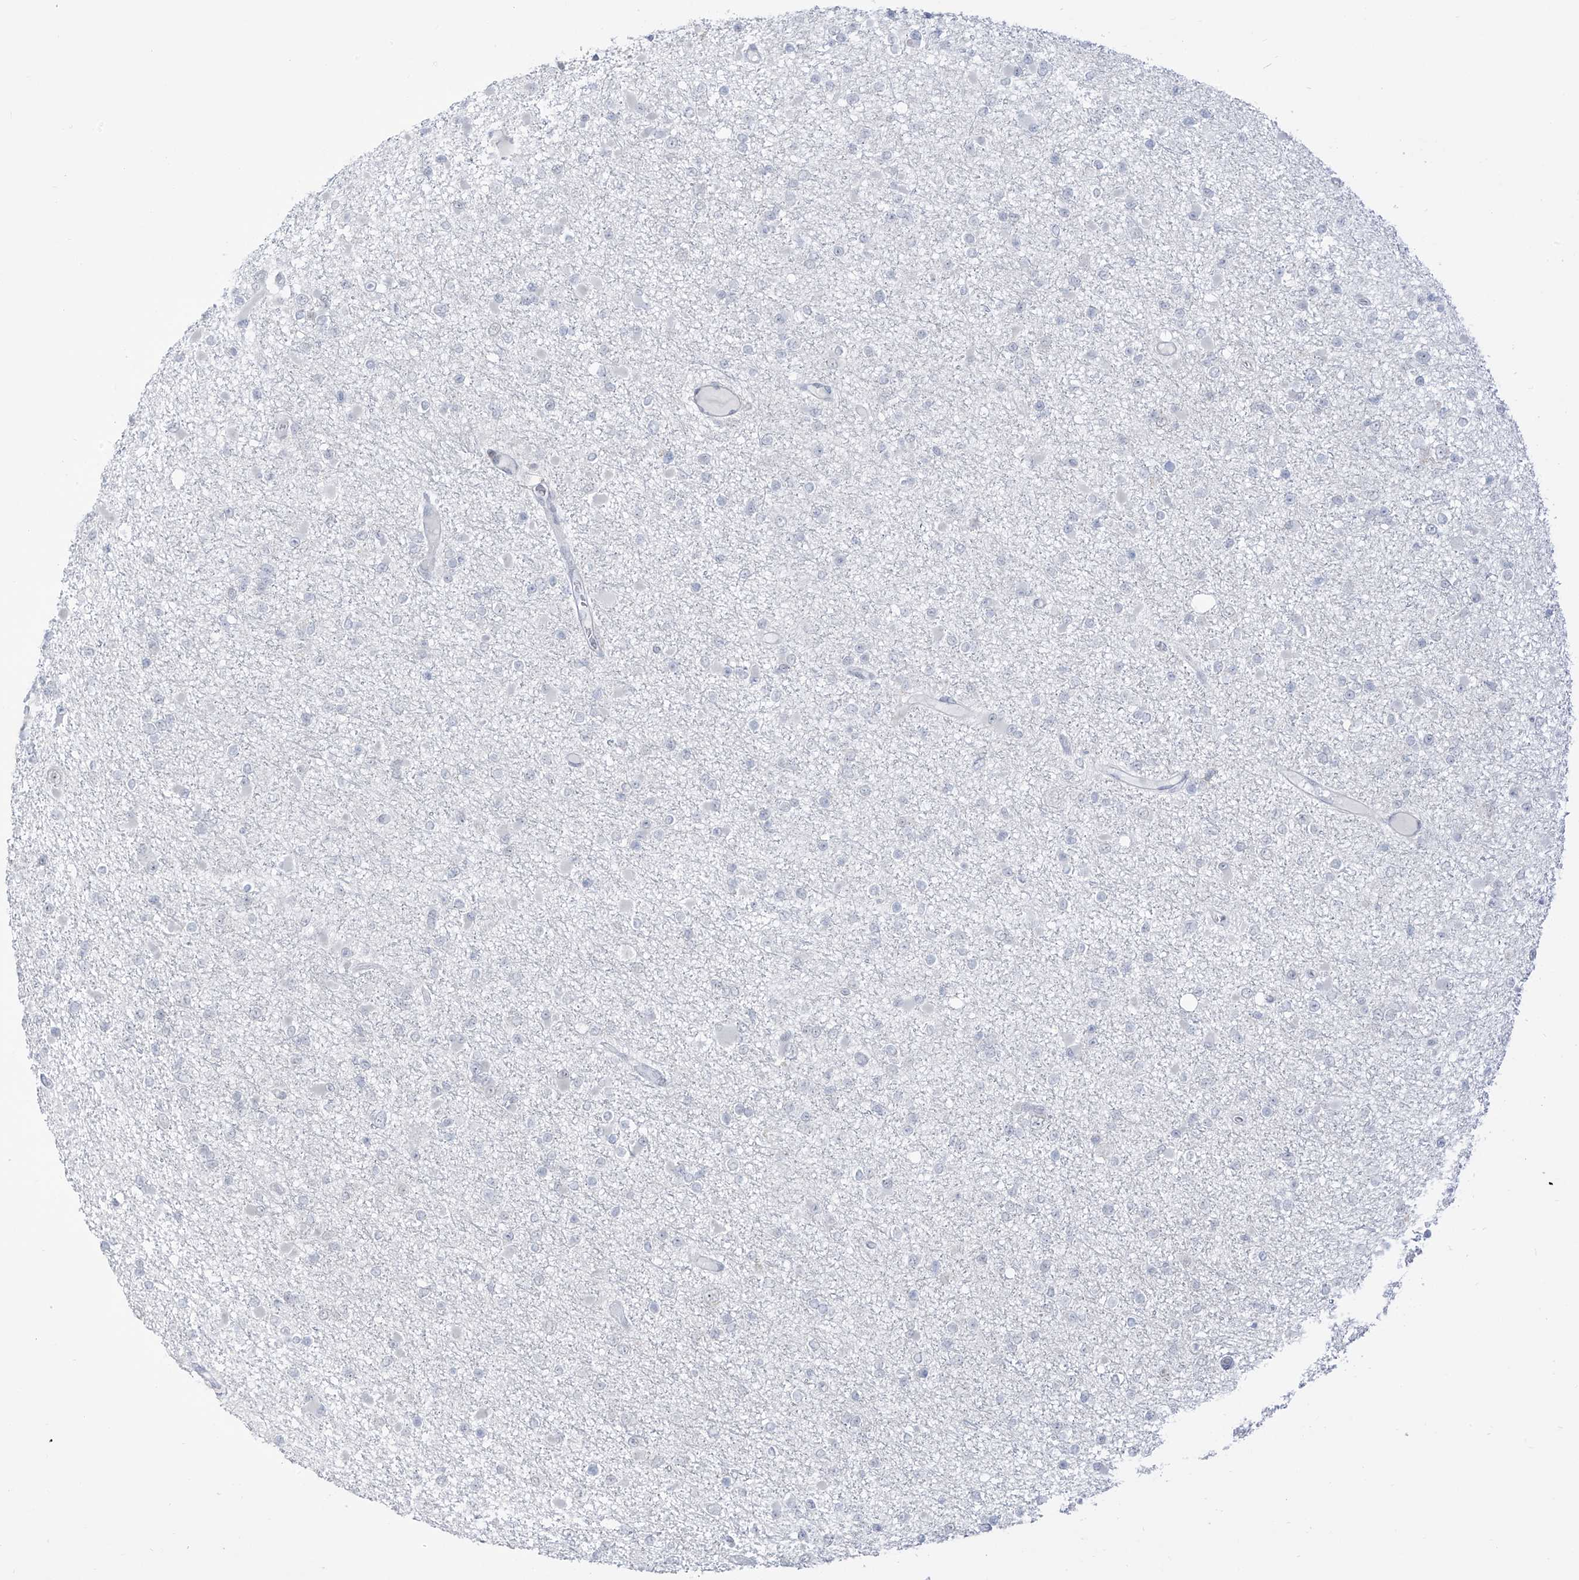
{"staining": {"intensity": "negative", "quantity": "none", "location": "none"}, "tissue": "glioma", "cell_type": "Tumor cells", "image_type": "cancer", "snomed": [{"axis": "morphology", "description": "Glioma, malignant, Low grade"}, {"axis": "topography", "description": "Brain"}], "caption": "Tumor cells show no significant staining in malignant low-grade glioma.", "gene": "LIN9", "patient": {"sex": "female", "age": 22}}